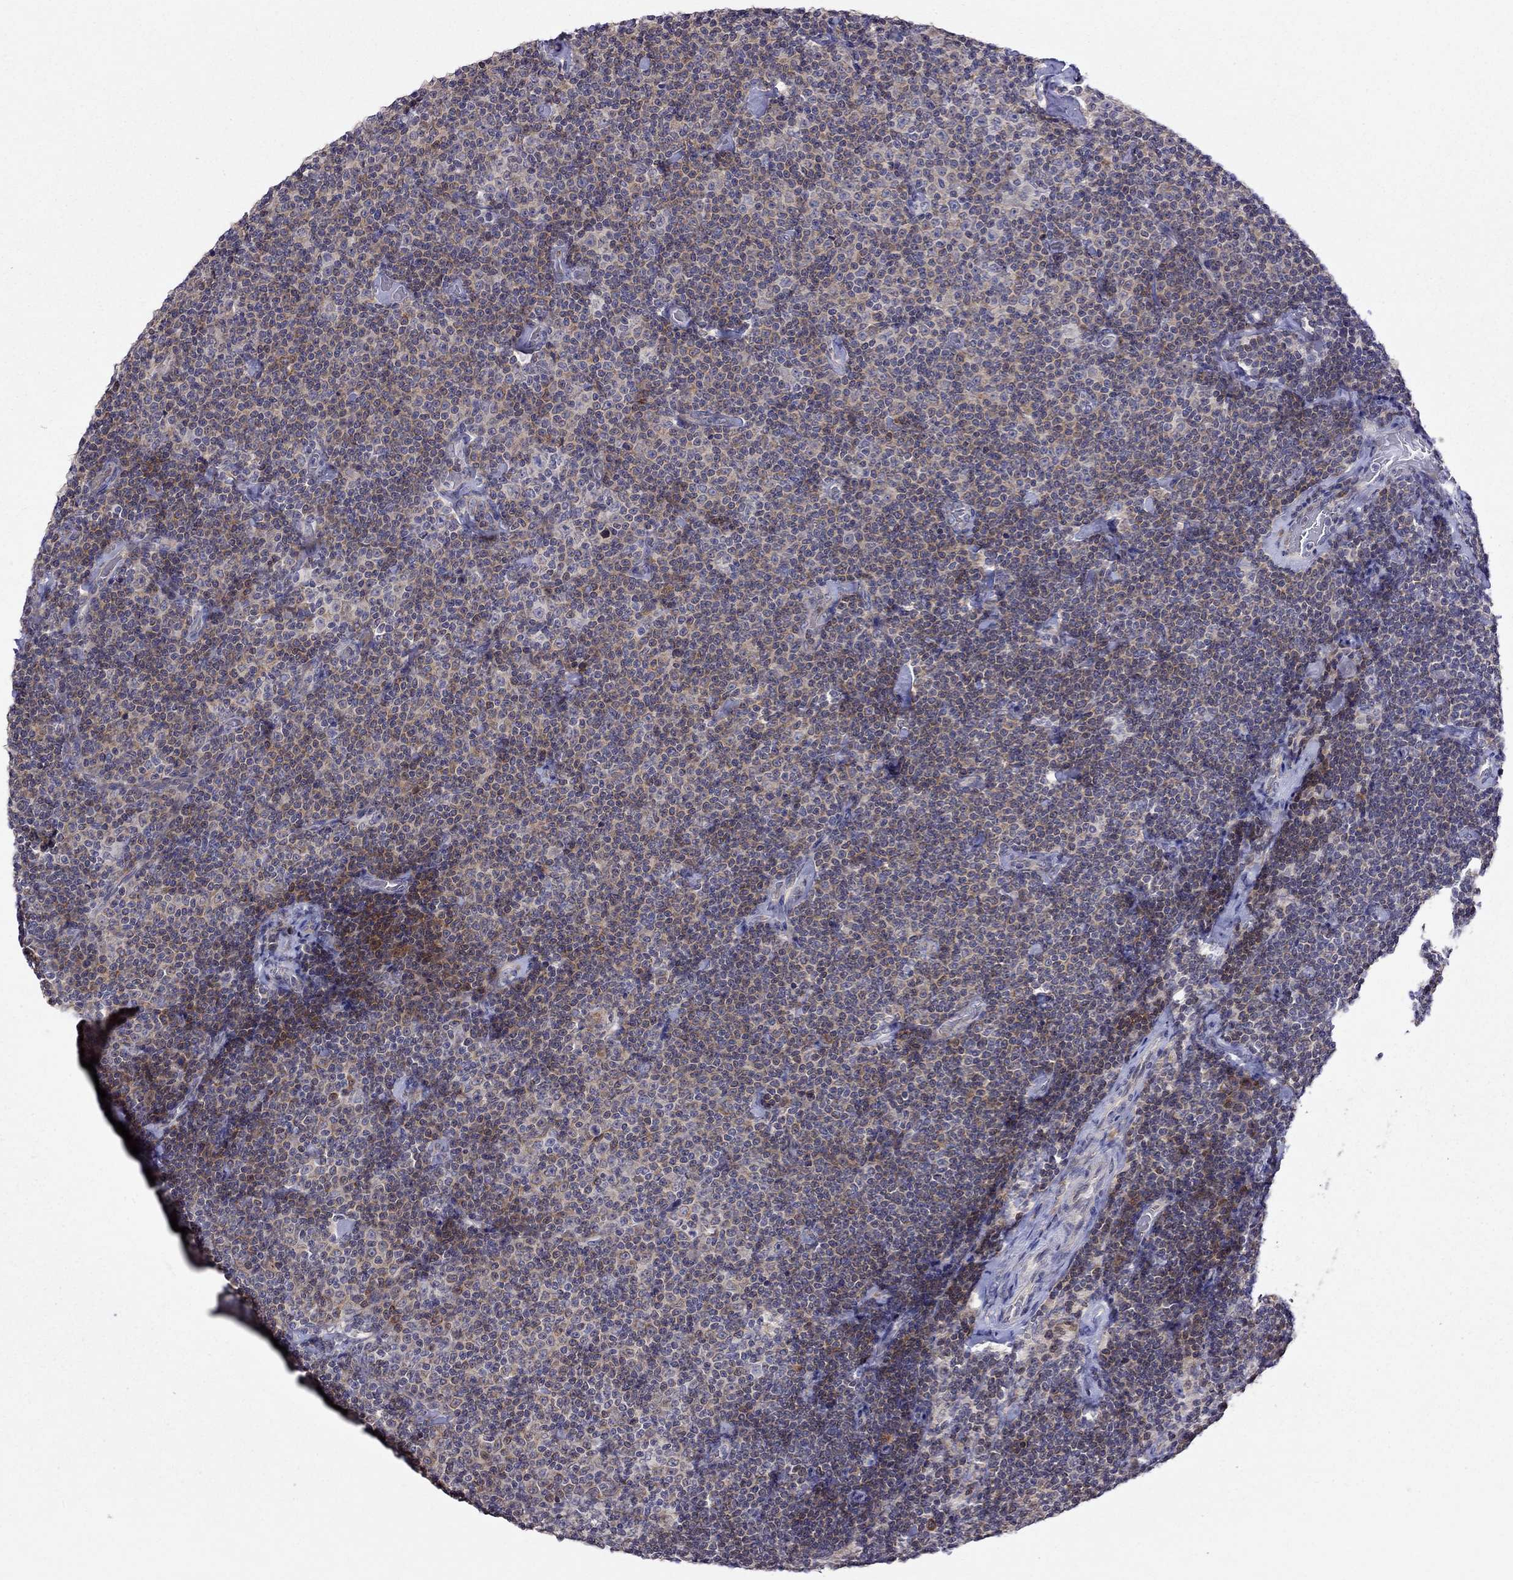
{"staining": {"intensity": "moderate", "quantity": "25%-75%", "location": "cytoplasmic/membranous"}, "tissue": "lymphoma", "cell_type": "Tumor cells", "image_type": "cancer", "snomed": [{"axis": "morphology", "description": "Malignant lymphoma, non-Hodgkin's type, Low grade"}, {"axis": "topography", "description": "Lymph node"}], "caption": "The micrograph demonstrates a brown stain indicating the presence of a protein in the cytoplasmic/membranous of tumor cells in low-grade malignant lymphoma, non-Hodgkin's type. (Brightfield microscopy of DAB IHC at high magnification).", "gene": "ADAM28", "patient": {"sex": "male", "age": 81}}